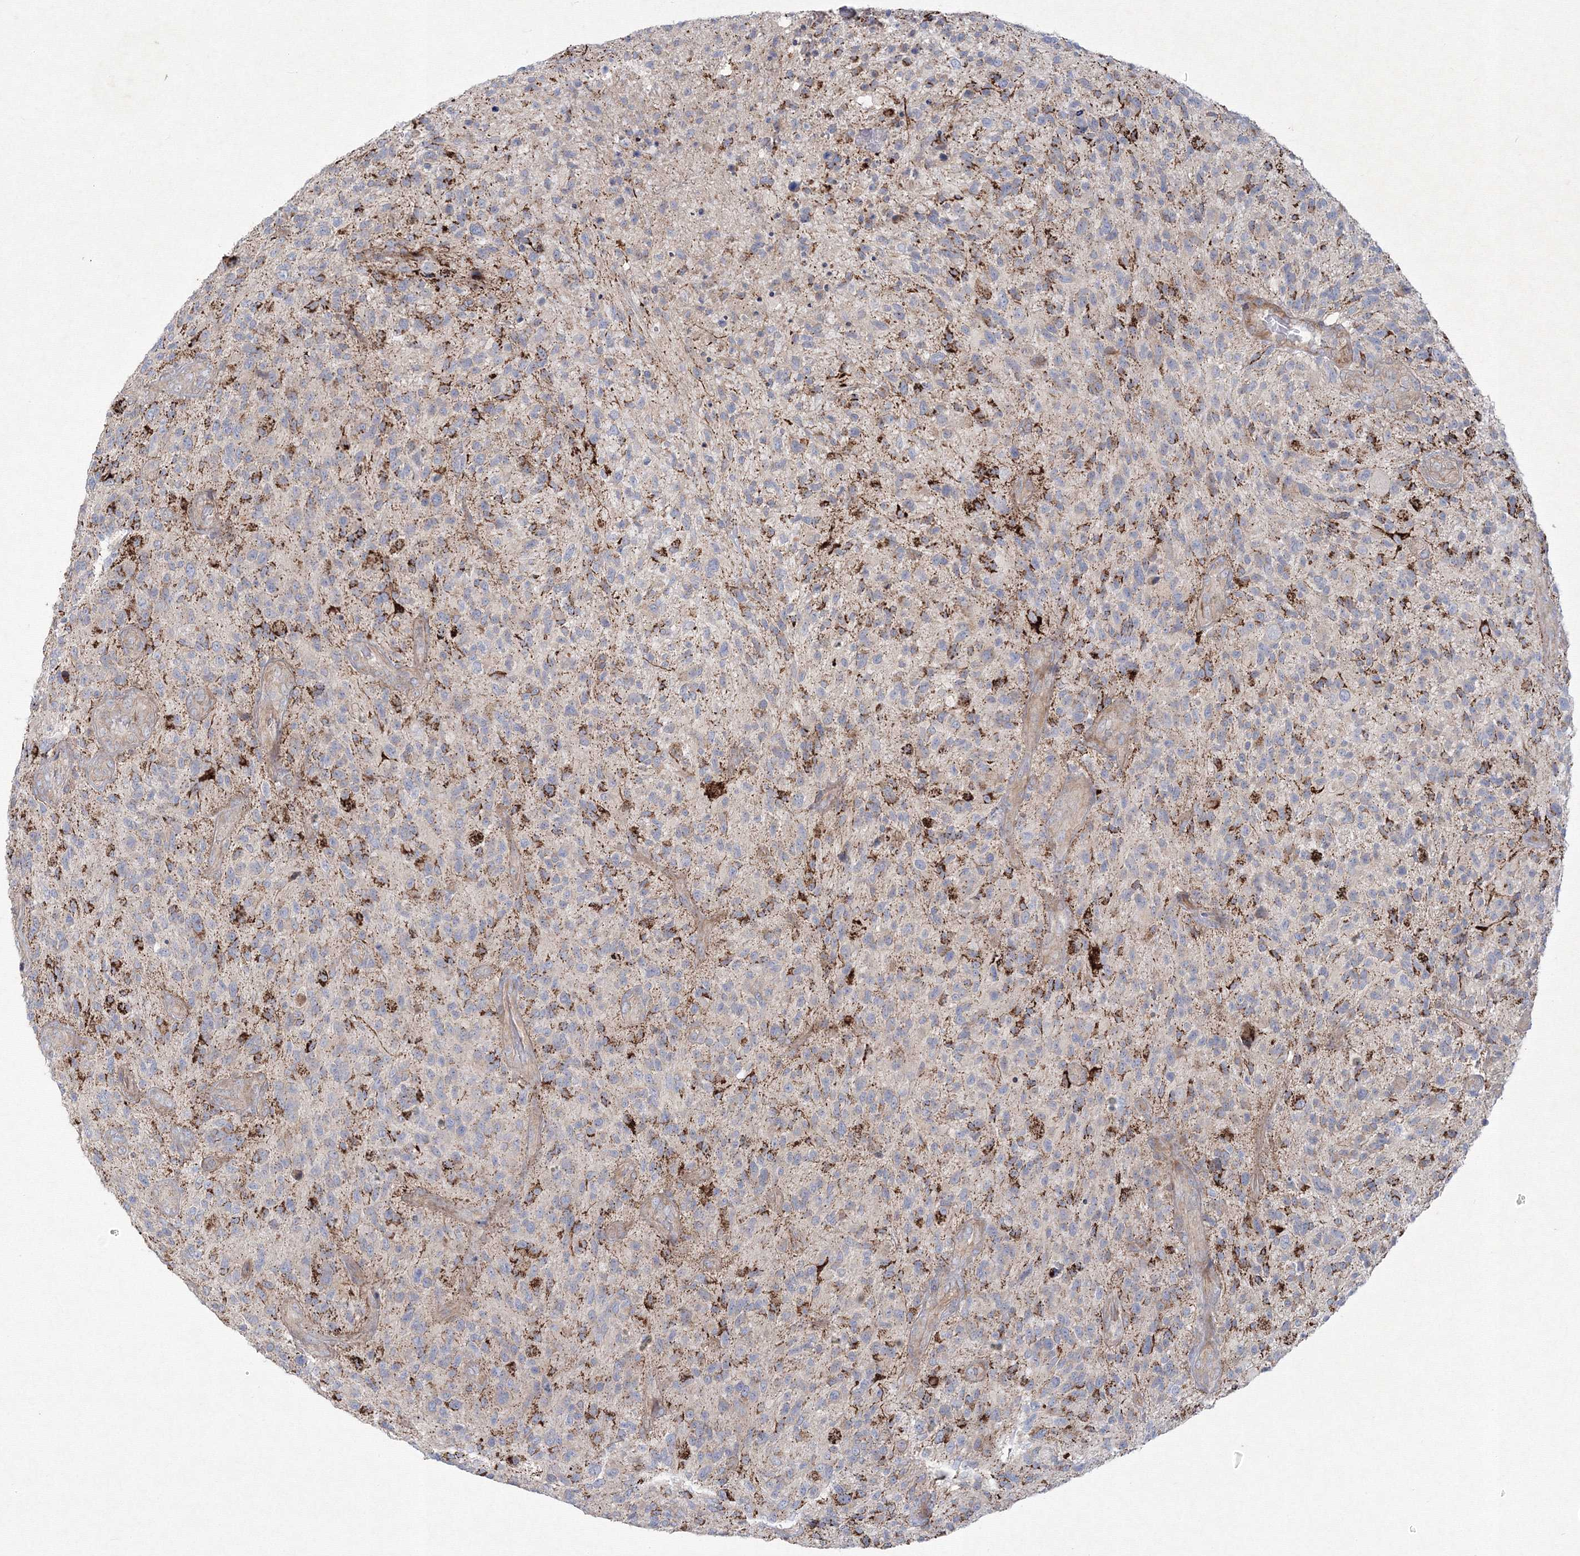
{"staining": {"intensity": "strong", "quantity": "<25%", "location": "cytoplasmic/membranous"}, "tissue": "glioma", "cell_type": "Tumor cells", "image_type": "cancer", "snomed": [{"axis": "morphology", "description": "Glioma, malignant, High grade"}, {"axis": "topography", "description": "Brain"}], "caption": "IHC of human glioma shows medium levels of strong cytoplasmic/membranous positivity in about <25% of tumor cells. The protein is shown in brown color, while the nuclei are stained blue.", "gene": "WDR49", "patient": {"sex": "male", "age": 47}}